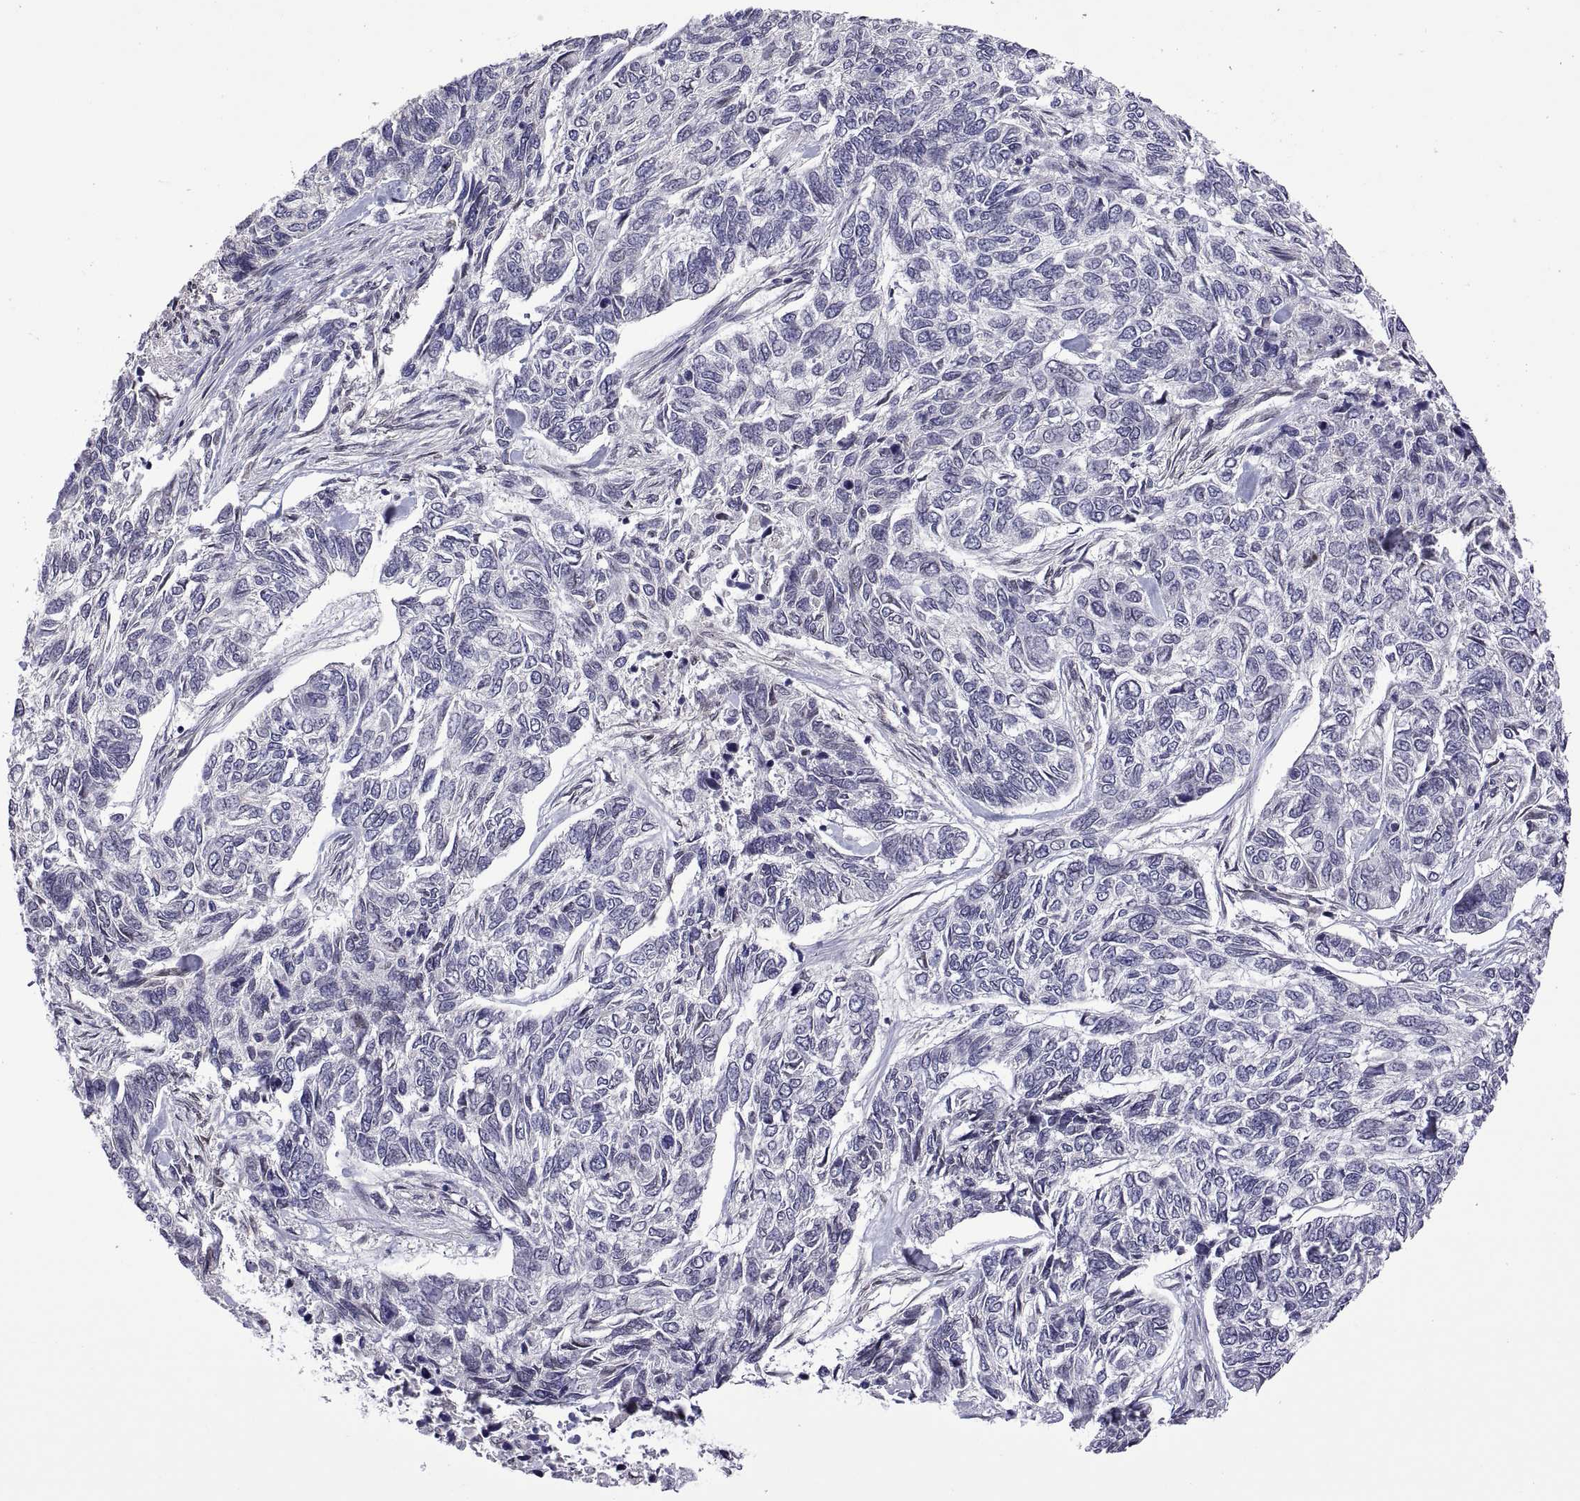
{"staining": {"intensity": "negative", "quantity": "none", "location": "none"}, "tissue": "skin cancer", "cell_type": "Tumor cells", "image_type": "cancer", "snomed": [{"axis": "morphology", "description": "Basal cell carcinoma"}, {"axis": "topography", "description": "Skin"}], "caption": "Histopathology image shows no significant protein positivity in tumor cells of skin cancer (basal cell carcinoma).", "gene": "NR4A1", "patient": {"sex": "female", "age": 65}}